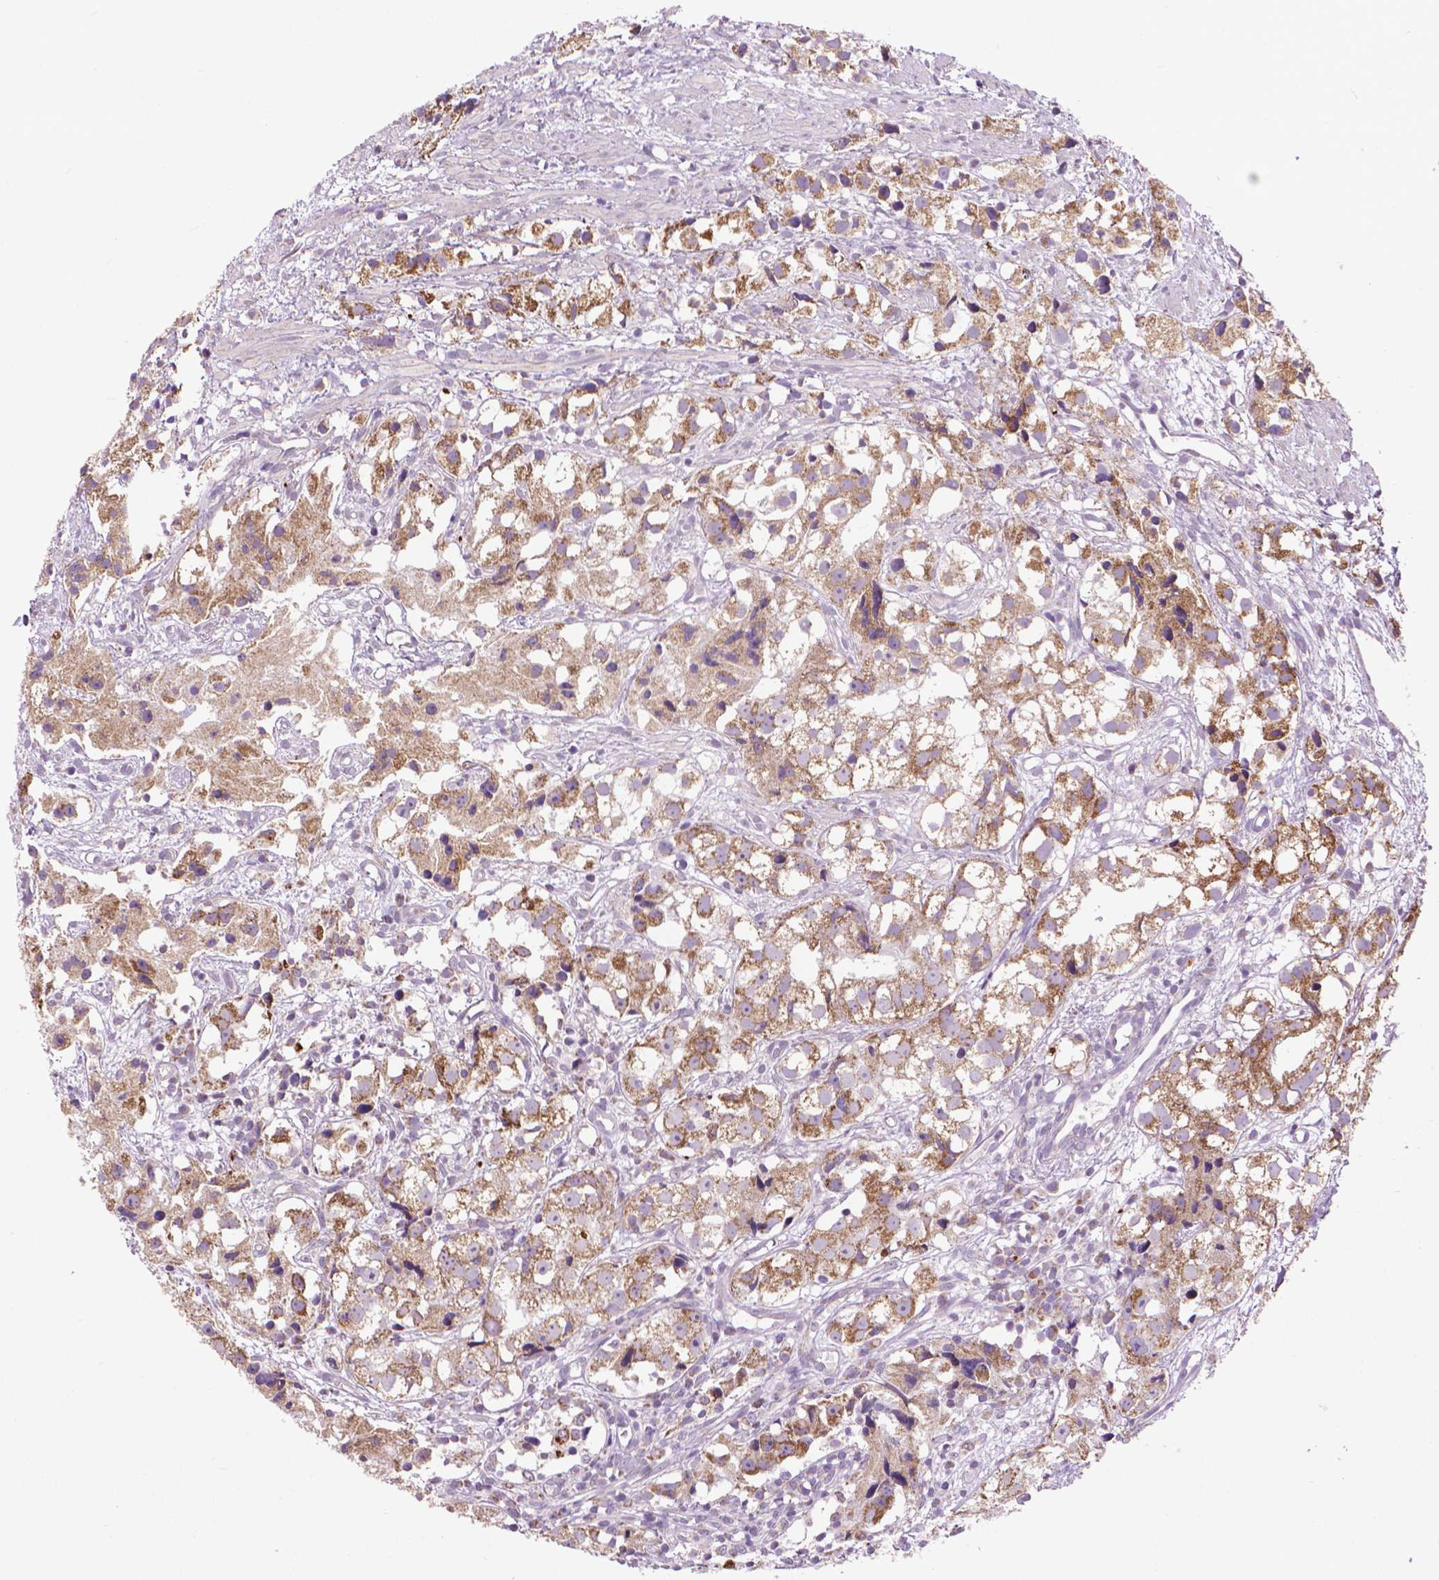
{"staining": {"intensity": "moderate", "quantity": ">75%", "location": "cytoplasmic/membranous"}, "tissue": "prostate cancer", "cell_type": "Tumor cells", "image_type": "cancer", "snomed": [{"axis": "morphology", "description": "Adenocarcinoma, High grade"}, {"axis": "topography", "description": "Prostate"}], "caption": "Protein staining exhibits moderate cytoplasmic/membranous positivity in approximately >75% of tumor cells in adenocarcinoma (high-grade) (prostate).", "gene": "VDAC1", "patient": {"sex": "male", "age": 68}}